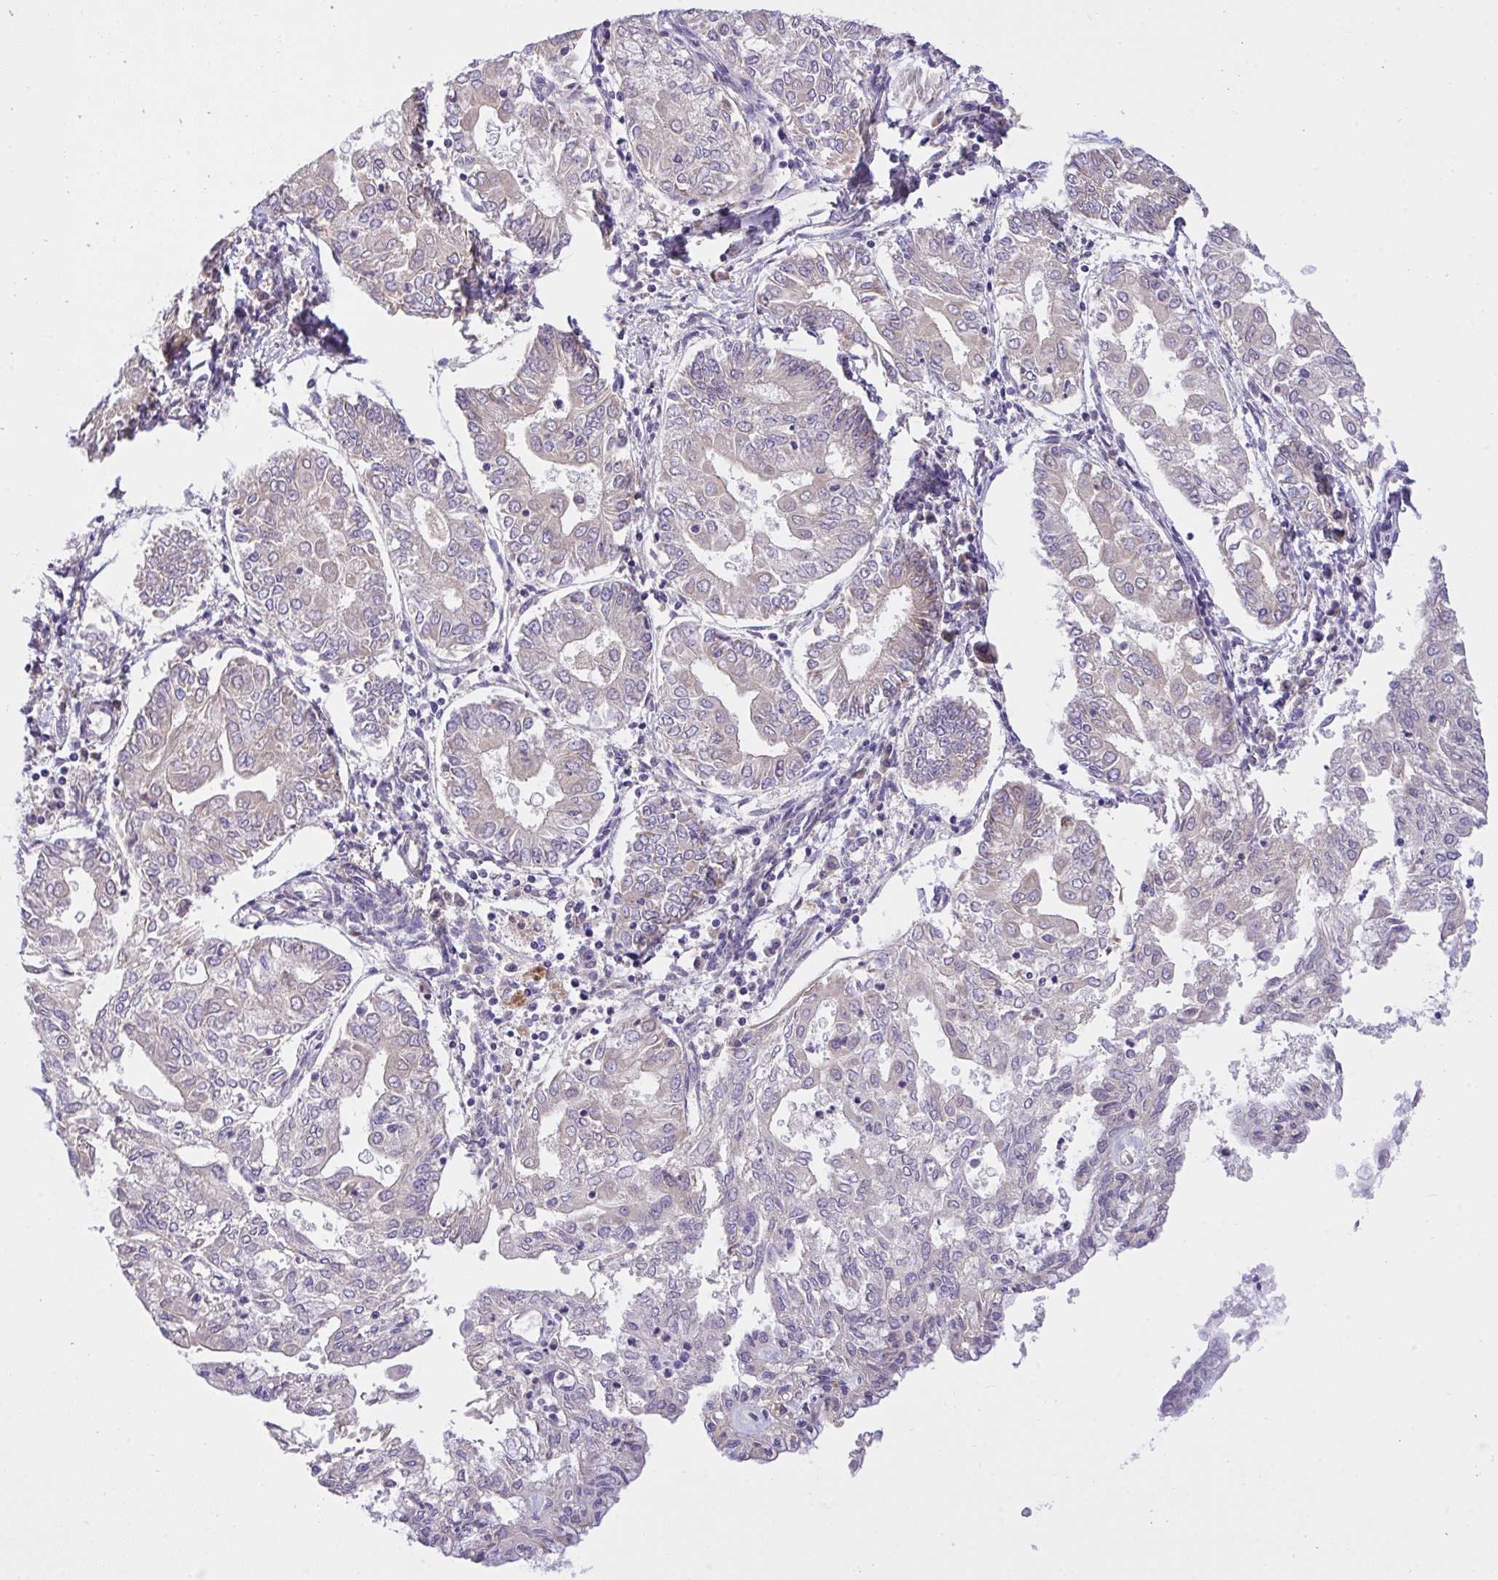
{"staining": {"intensity": "weak", "quantity": "<25%", "location": "cytoplasmic/membranous"}, "tissue": "endometrial cancer", "cell_type": "Tumor cells", "image_type": "cancer", "snomed": [{"axis": "morphology", "description": "Adenocarcinoma, NOS"}, {"axis": "topography", "description": "Endometrium"}], "caption": "This is an immunohistochemistry (IHC) image of adenocarcinoma (endometrial). There is no expression in tumor cells.", "gene": "ZNF581", "patient": {"sex": "female", "age": 68}}